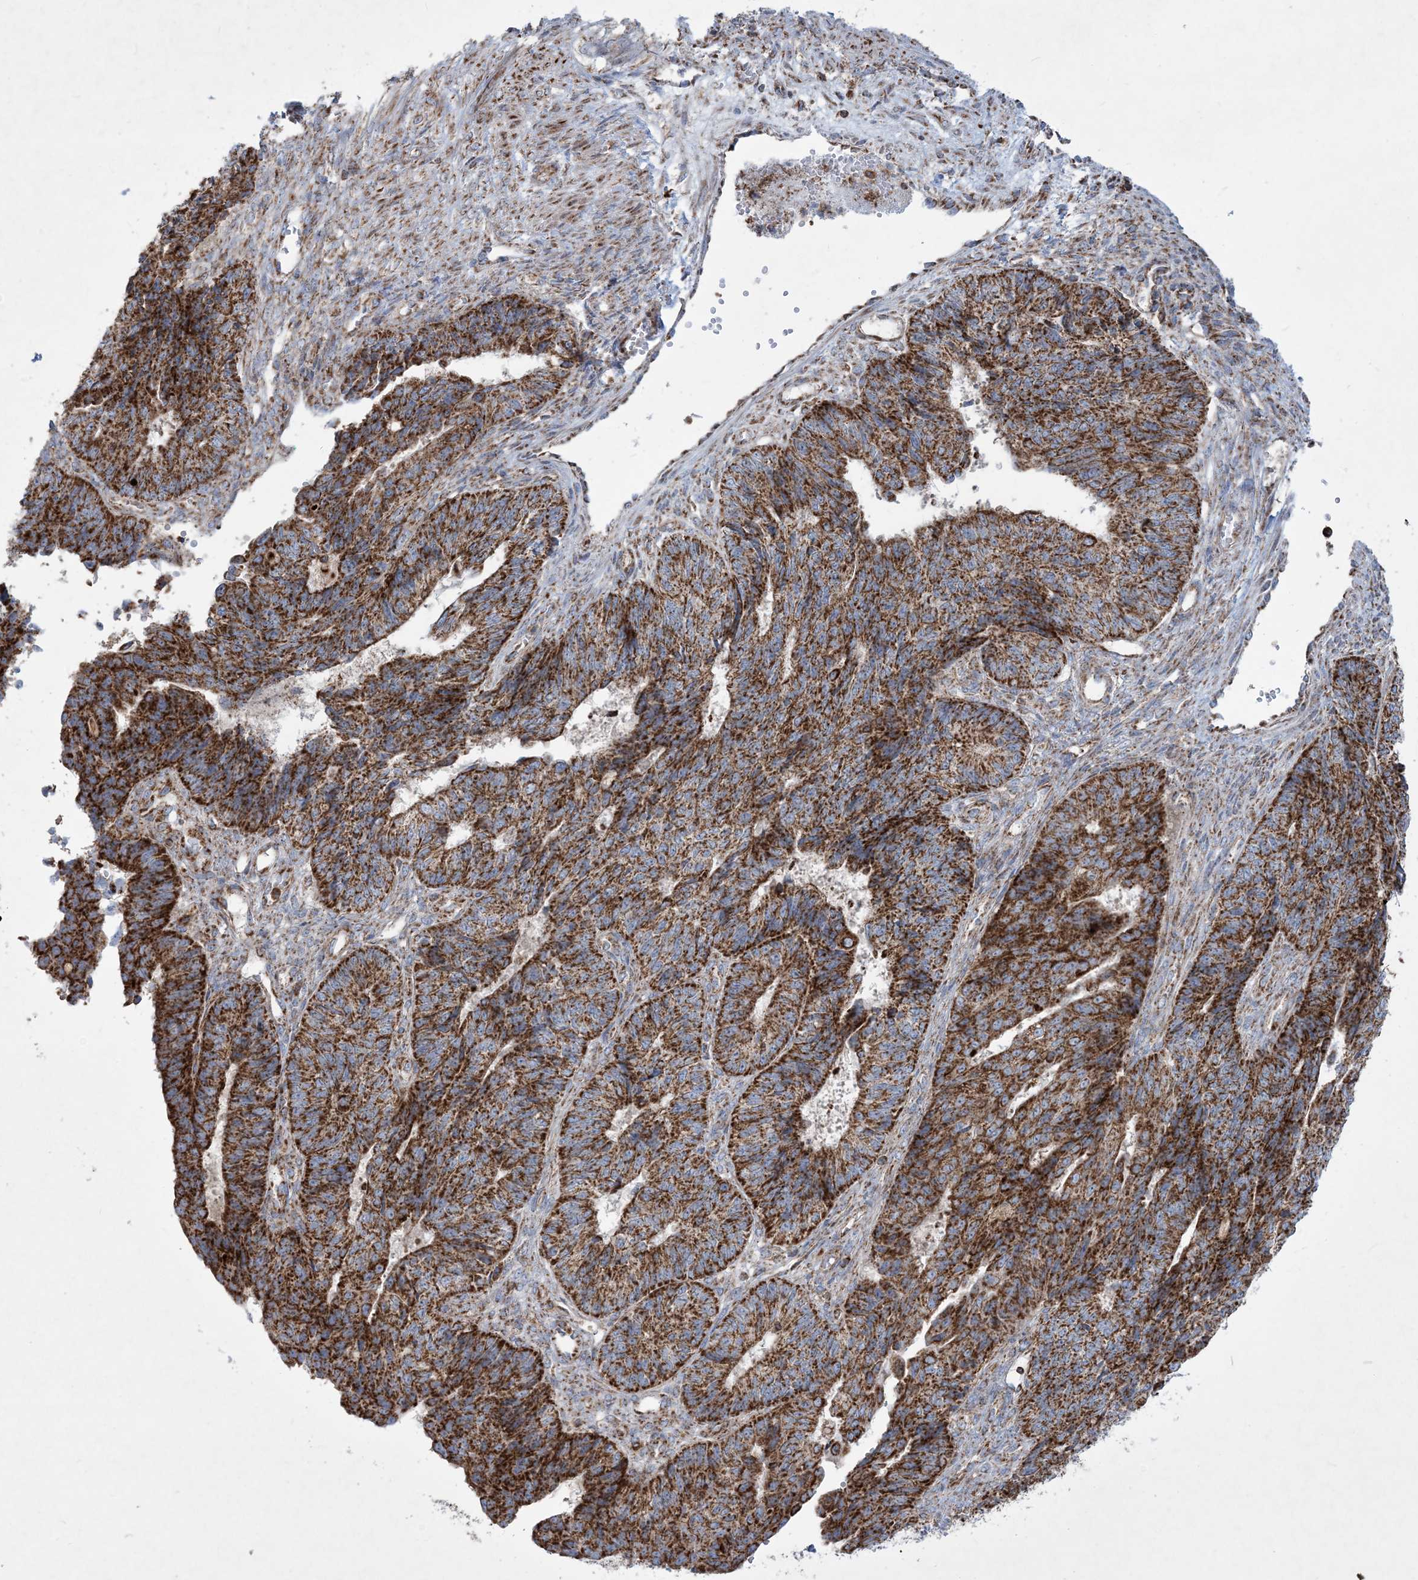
{"staining": {"intensity": "strong", "quantity": ">75%", "location": "cytoplasmic/membranous"}, "tissue": "endometrial cancer", "cell_type": "Tumor cells", "image_type": "cancer", "snomed": [{"axis": "morphology", "description": "Adenocarcinoma, NOS"}, {"axis": "topography", "description": "Endometrium"}], "caption": "An IHC histopathology image of tumor tissue is shown. Protein staining in brown labels strong cytoplasmic/membranous positivity in endometrial cancer (adenocarcinoma) within tumor cells. (DAB = brown stain, brightfield microscopy at high magnification).", "gene": "BEND4", "patient": {"sex": "female", "age": 32}}